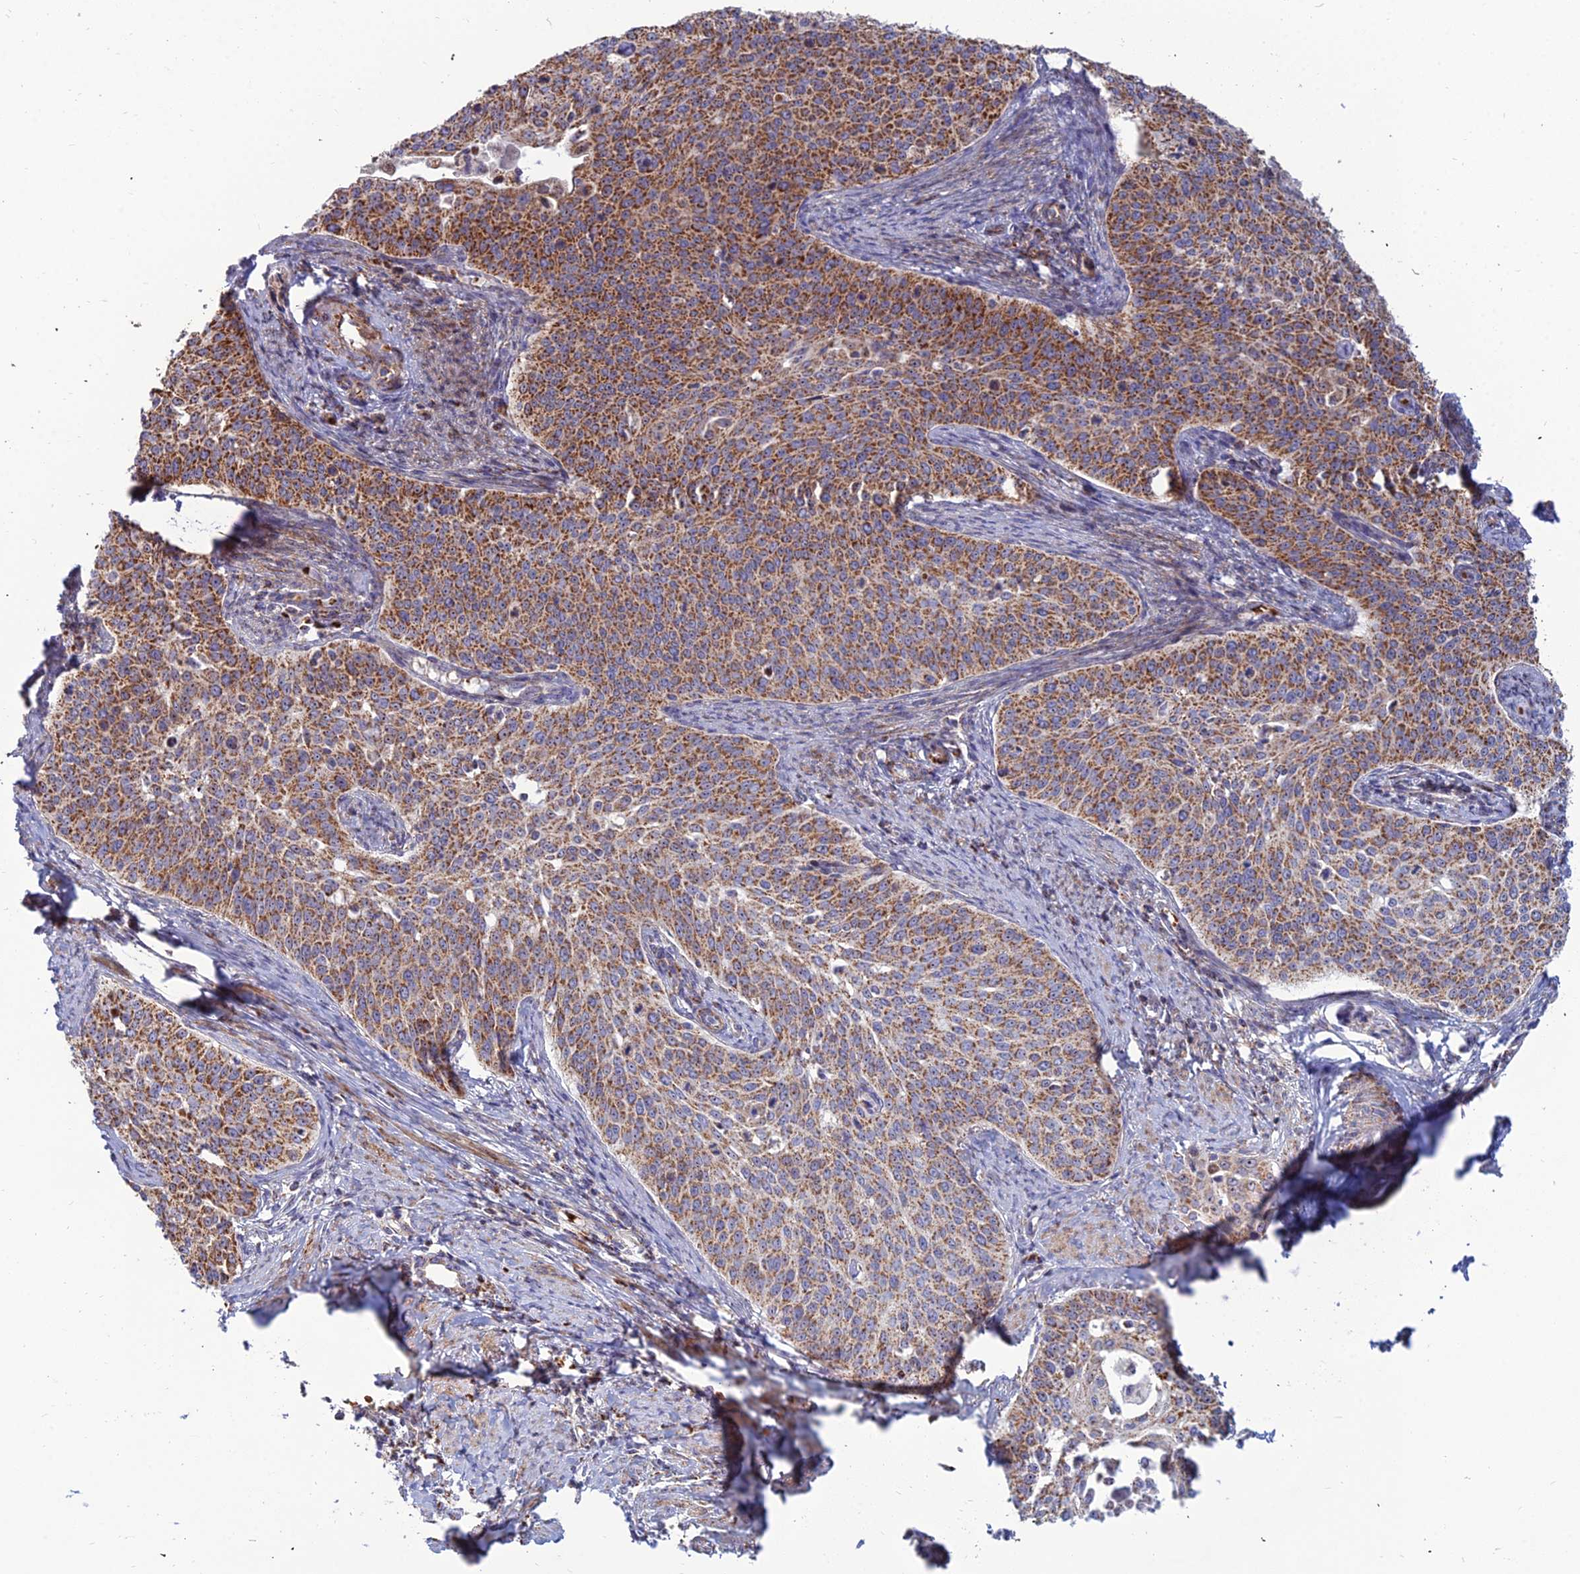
{"staining": {"intensity": "strong", "quantity": ">75%", "location": "cytoplasmic/membranous"}, "tissue": "cervical cancer", "cell_type": "Tumor cells", "image_type": "cancer", "snomed": [{"axis": "morphology", "description": "Squamous cell carcinoma, NOS"}, {"axis": "topography", "description": "Cervix"}], "caption": "Immunohistochemical staining of squamous cell carcinoma (cervical) demonstrates strong cytoplasmic/membranous protein staining in approximately >75% of tumor cells. (DAB (3,3'-diaminobenzidine) IHC with brightfield microscopy, high magnification).", "gene": "SLC35F4", "patient": {"sex": "female", "age": 44}}